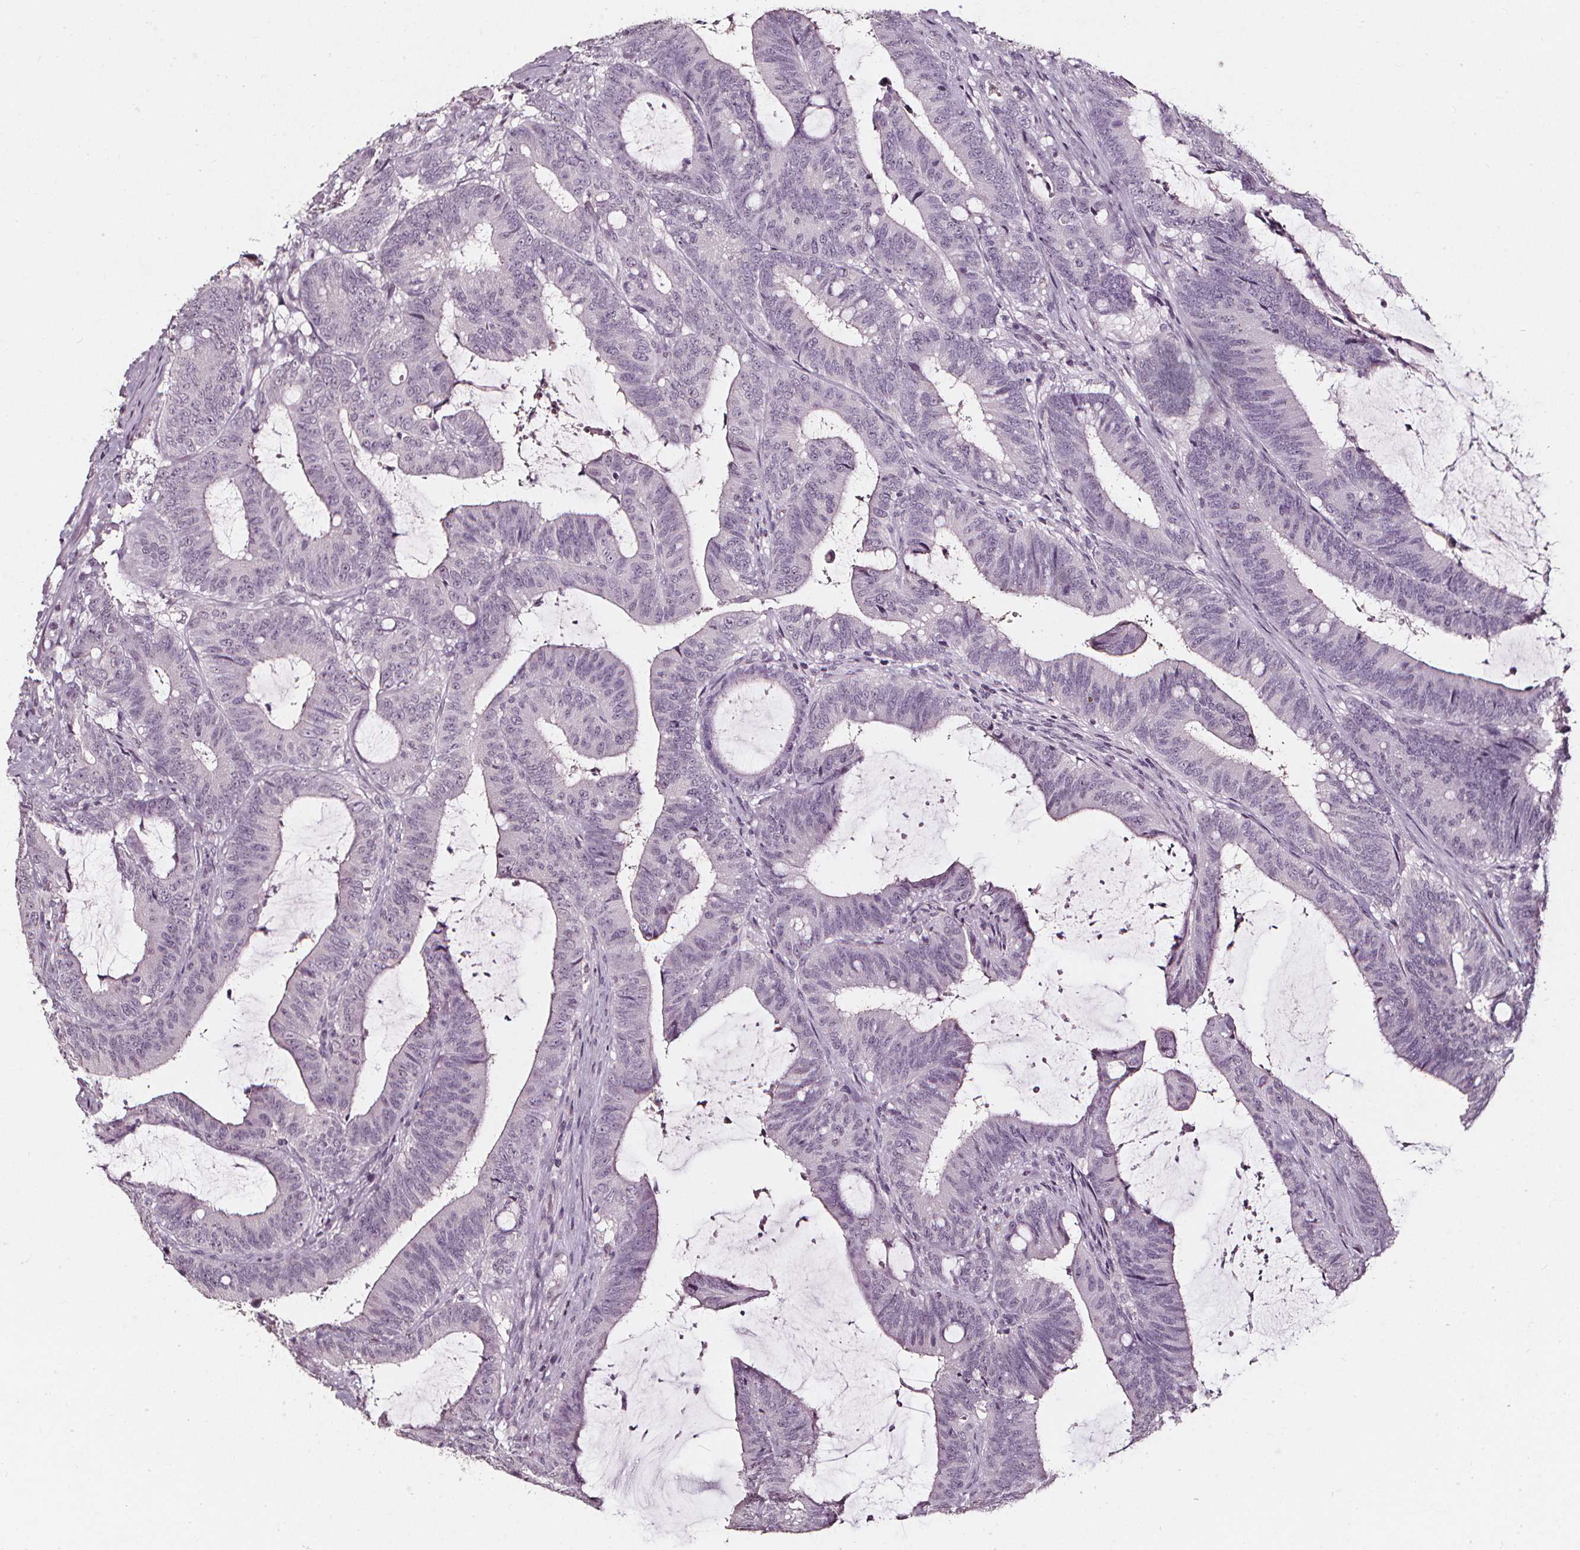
{"staining": {"intensity": "negative", "quantity": "none", "location": "none"}, "tissue": "colorectal cancer", "cell_type": "Tumor cells", "image_type": "cancer", "snomed": [{"axis": "morphology", "description": "Adenocarcinoma, NOS"}, {"axis": "topography", "description": "Colon"}], "caption": "IHC of human colorectal cancer (adenocarcinoma) demonstrates no positivity in tumor cells.", "gene": "DEFA5", "patient": {"sex": "female", "age": 43}}